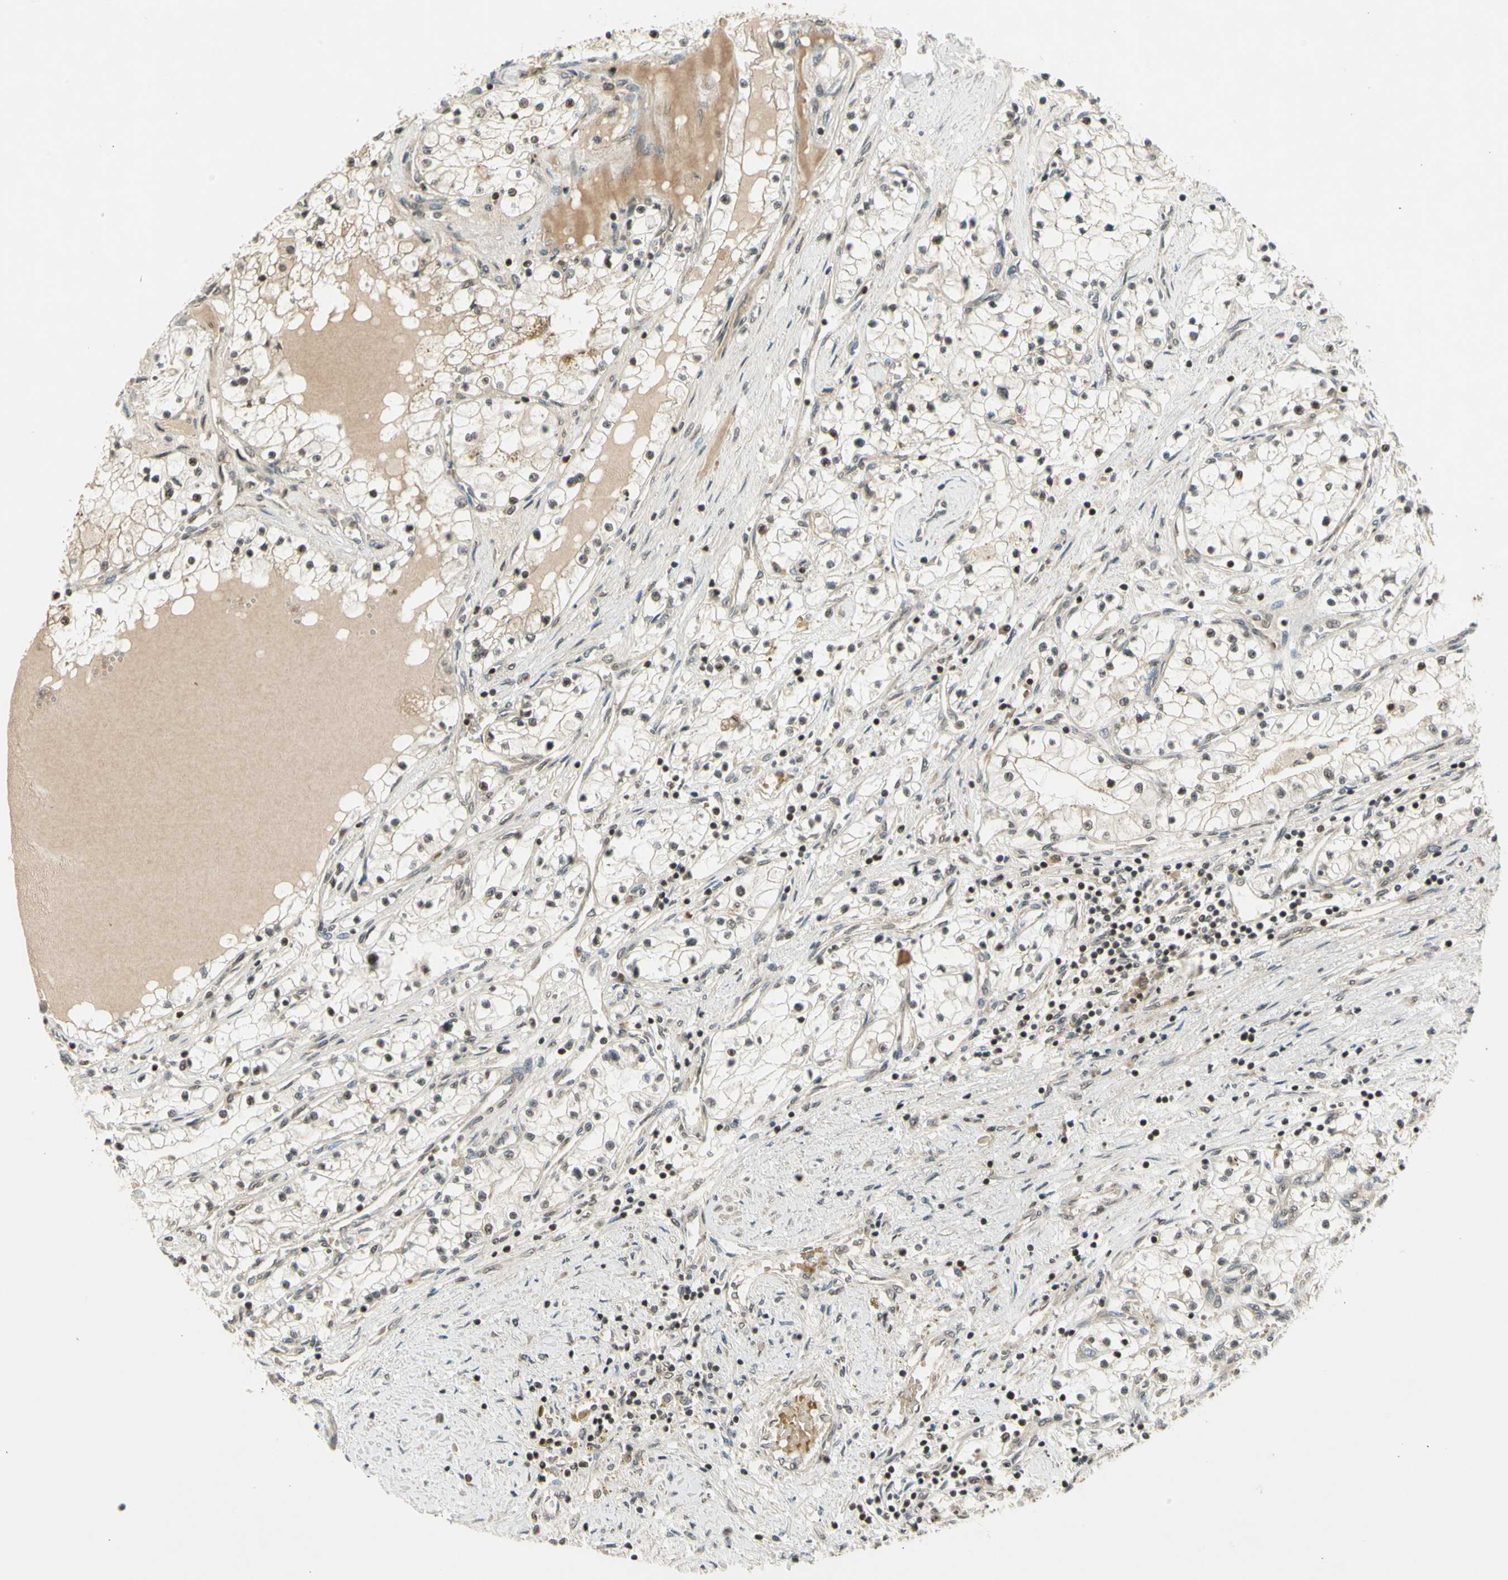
{"staining": {"intensity": "negative", "quantity": "none", "location": "none"}, "tissue": "renal cancer", "cell_type": "Tumor cells", "image_type": "cancer", "snomed": [{"axis": "morphology", "description": "Adenocarcinoma, NOS"}, {"axis": "topography", "description": "Kidney"}], "caption": "A photomicrograph of renal cancer (adenocarcinoma) stained for a protein displays no brown staining in tumor cells.", "gene": "EFNB2", "patient": {"sex": "male", "age": 68}}